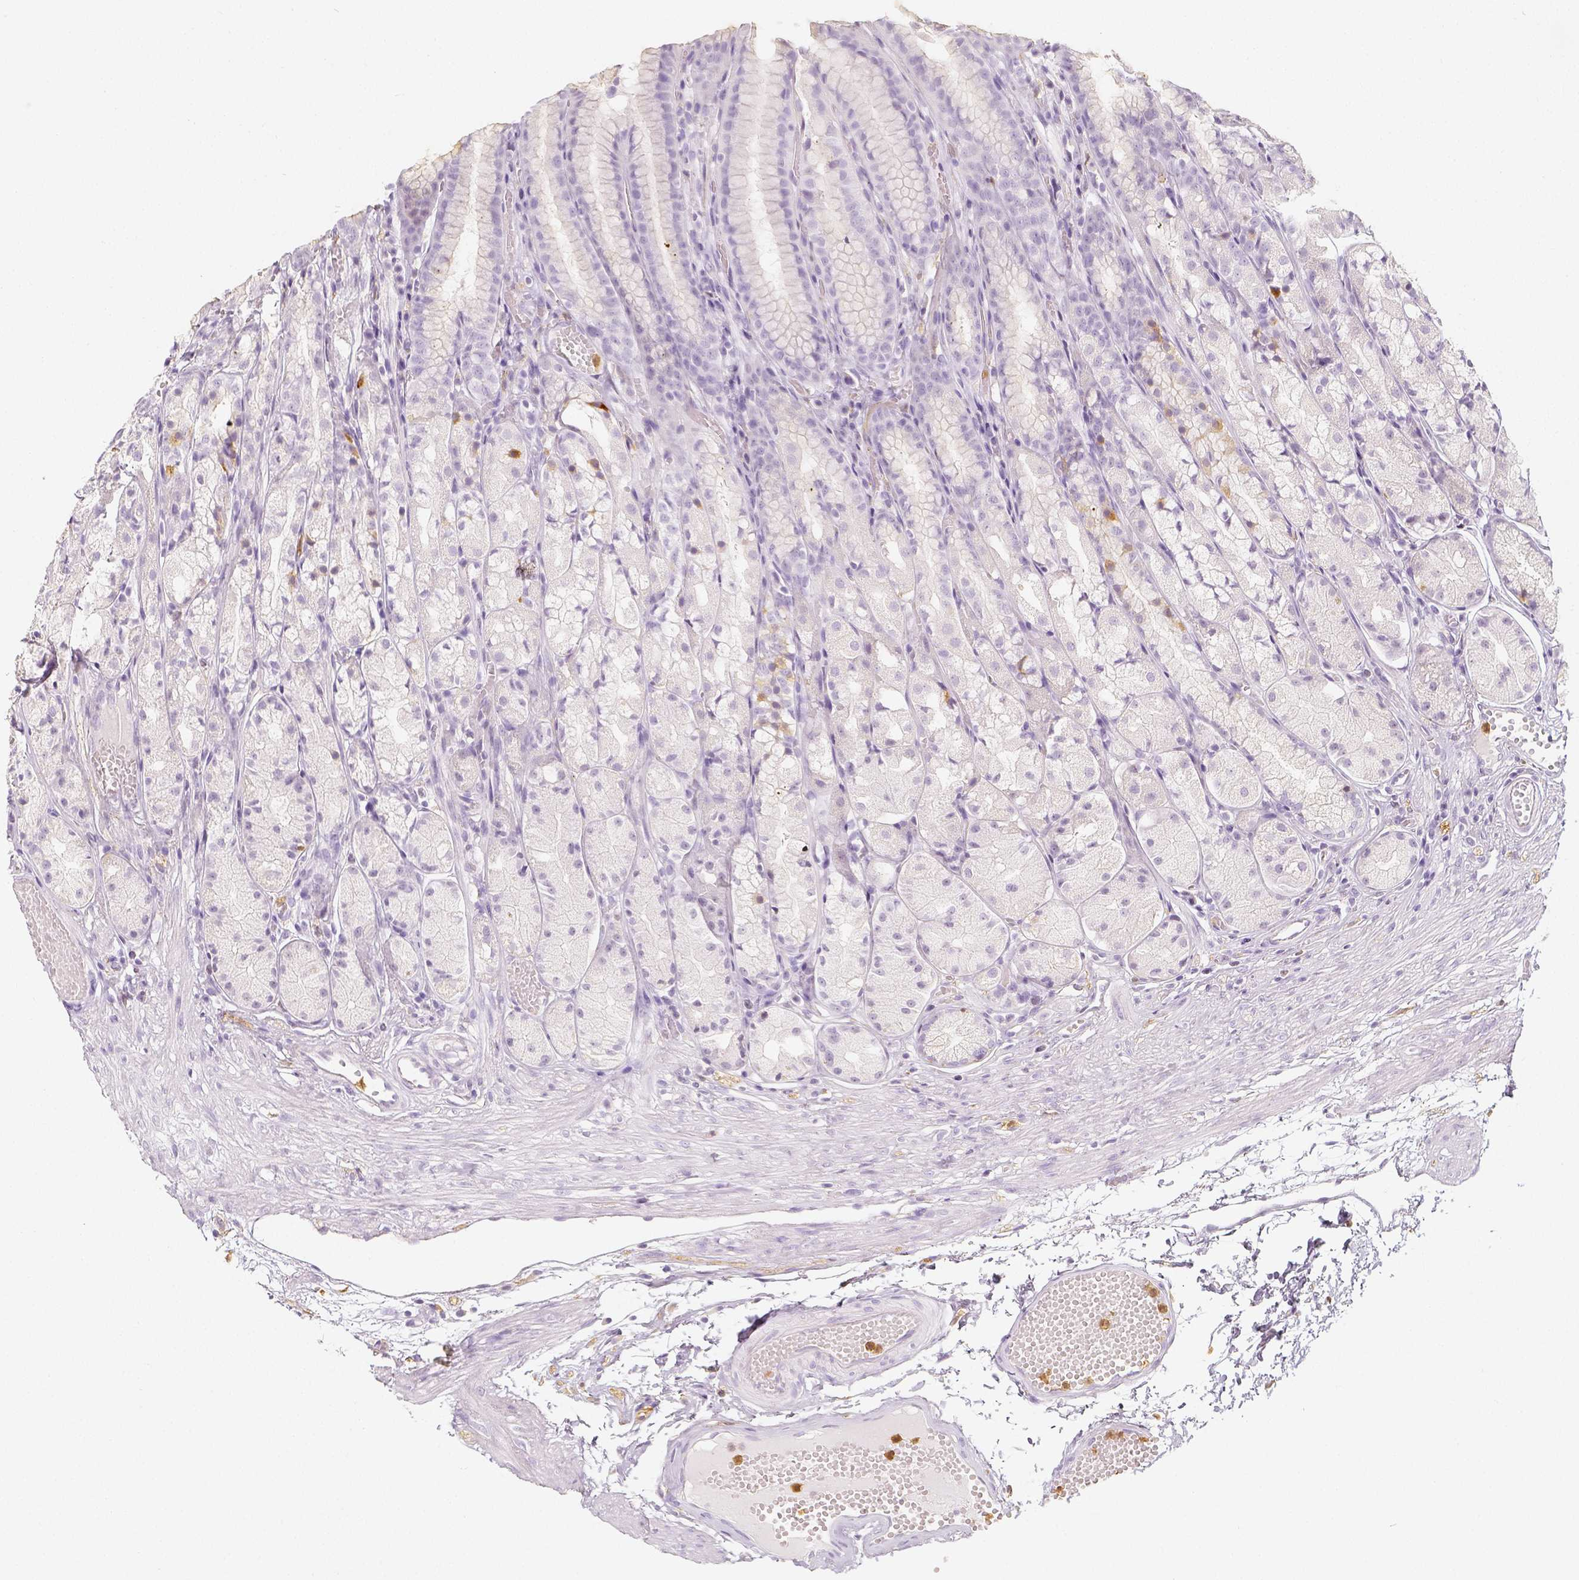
{"staining": {"intensity": "negative", "quantity": "none", "location": "none"}, "tissue": "stomach", "cell_type": "Glandular cells", "image_type": "normal", "snomed": [{"axis": "morphology", "description": "Normal tissue, NOS"}, {"axis": "topography", "description": "Stomach"}], "caption": "A high-resolution micrograph shows immunohistochemistry (IHC) staining of unremarkable stomach, which exhibits no significant positivity in glandular cells.", "gene": "NECAB2", "patient": {"sex": "male", "age": 70}}